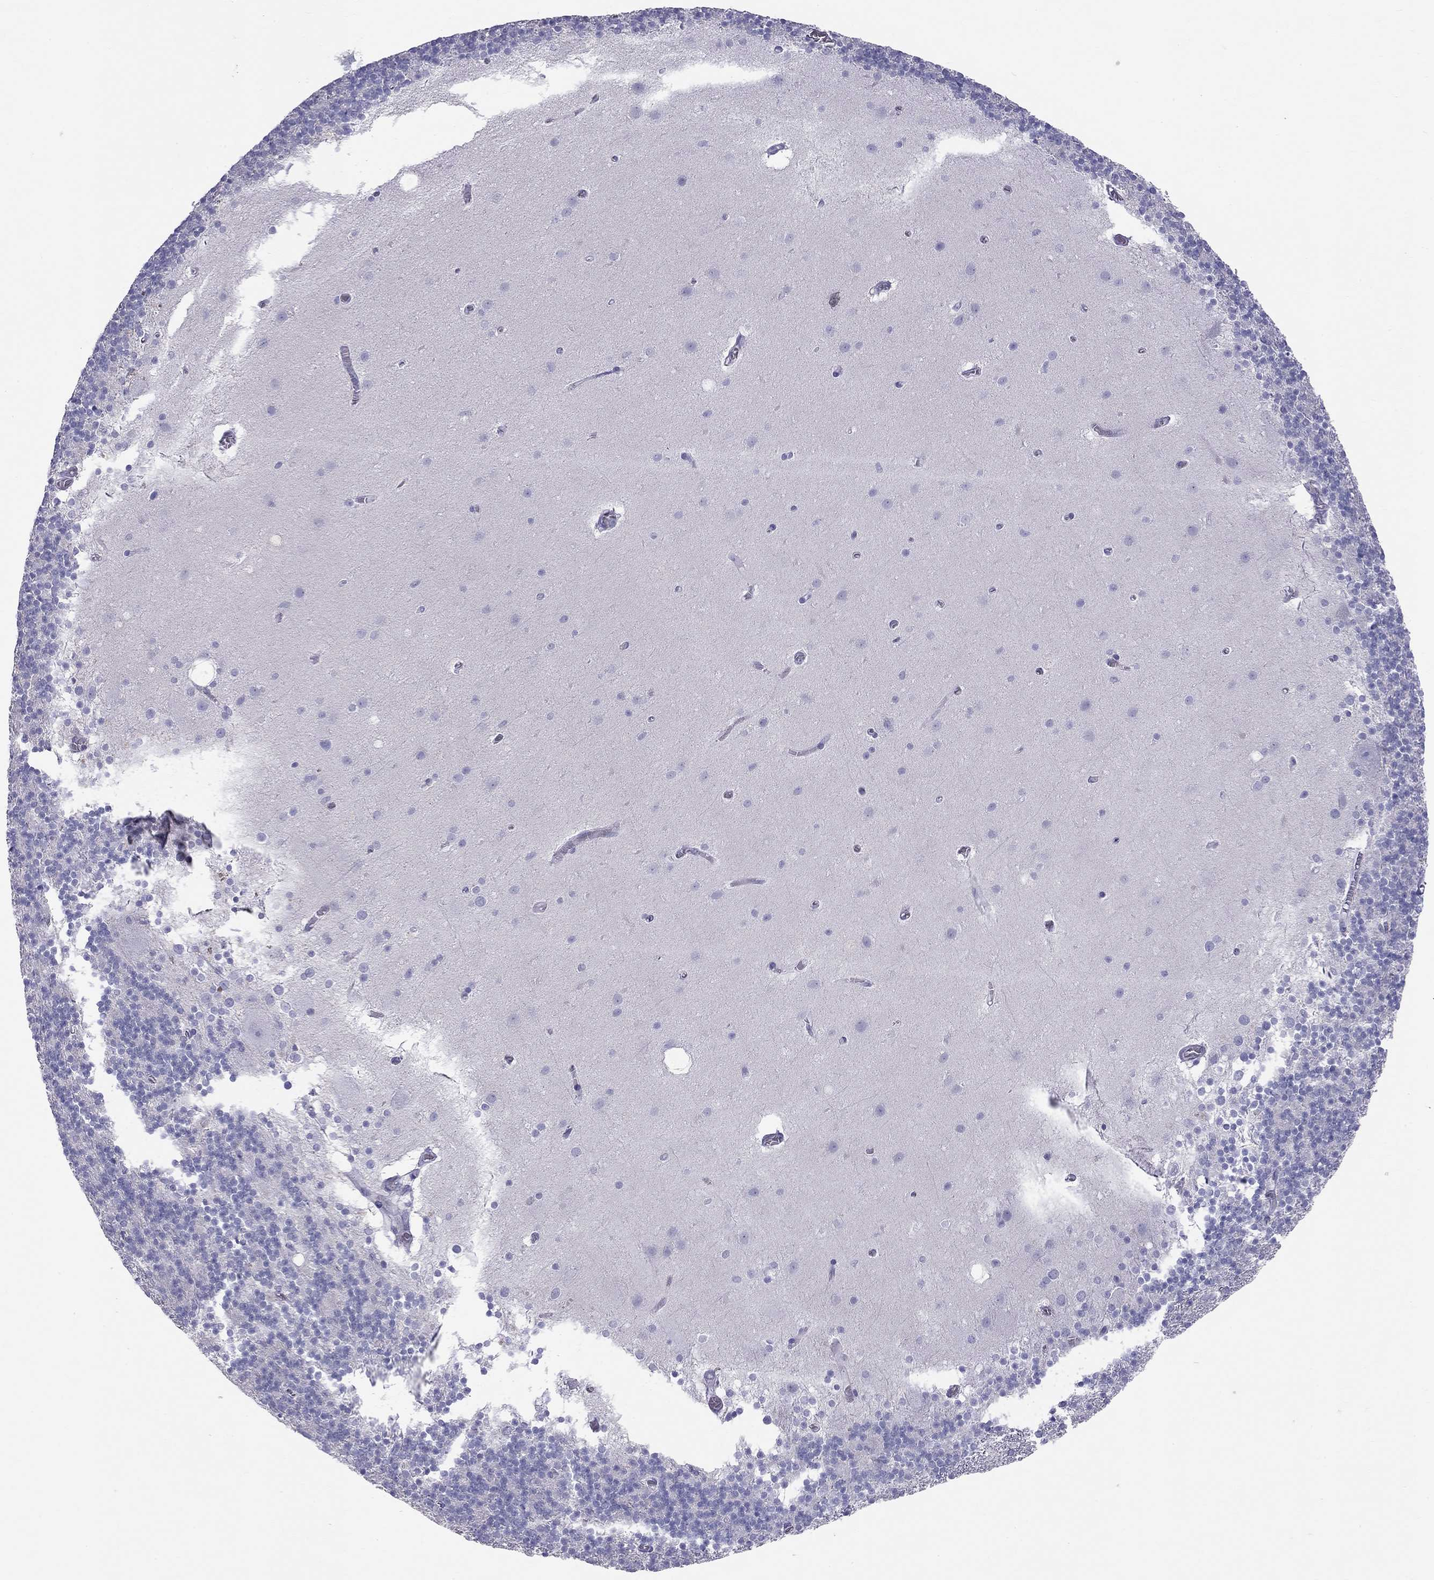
{"staining": {"intensity": "negative", "quantity": "none", "location": "none"}, "tissue": "cerebellum", "cell_type": "Cells in granular layer", "image_type": "normal", "snomed": [{"axis": "morphology", "description": "Normal tissue, NOS"}, {"axis": "topography", "description": "Cerebellum"}], "caption": "A high-resolution image shows immunohistochemistry (IHC) staining of normal cerebellum, which demonstrates no significant staining in cells in granular layer.", "gene": "TRPM3", "patient": {"sex": "male", "age": 70}}